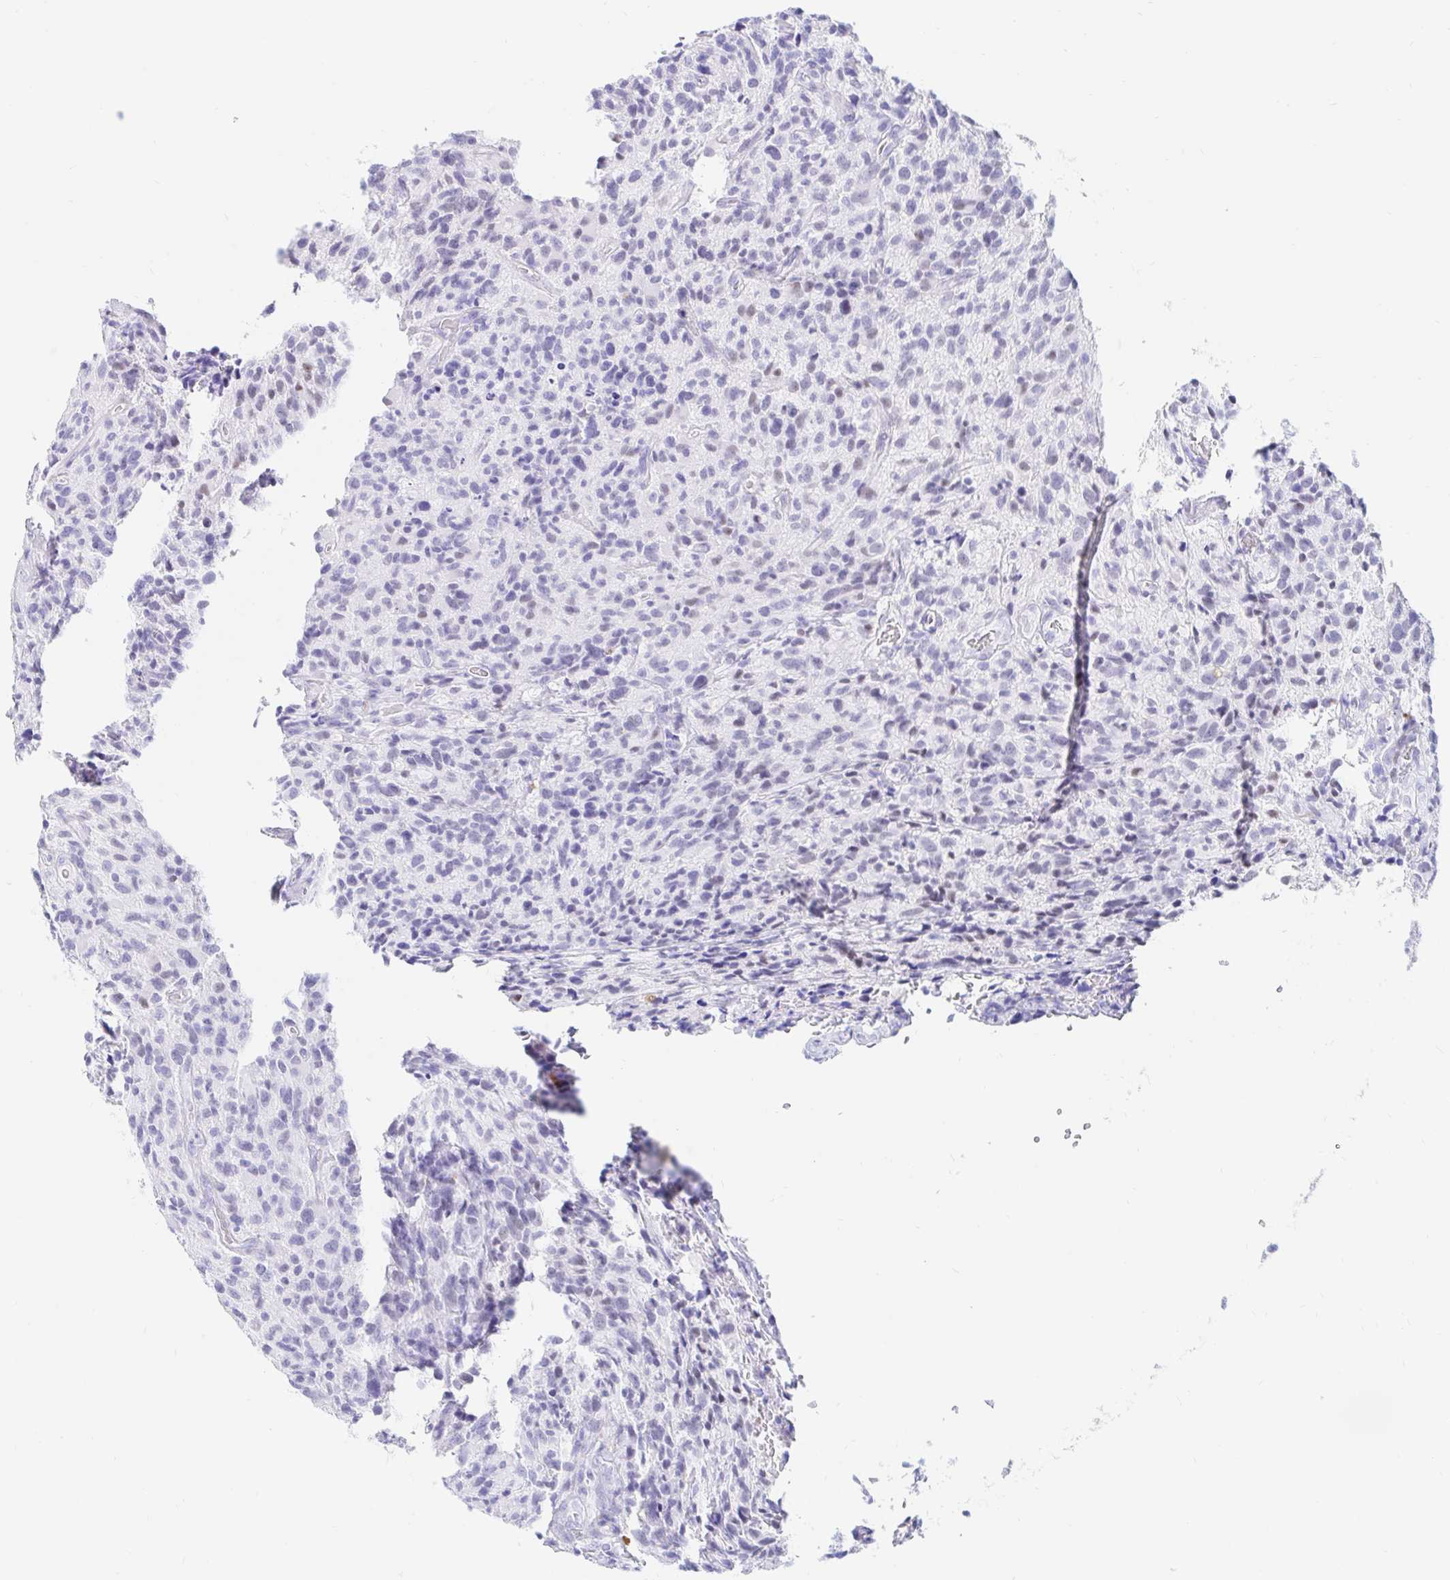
{"staining": {"intensity": "negative", "quantity": "none", "location": "none"}, "tissue": "glioma", "cell_type": "Tumor cells", "image_type": "cancer", "snomed": [{"axis": "morphology", "description": "Glioma, malignant, High grade"}, {"axis": "topography", "description": "Brain"}], "caption": "The photomicrograph demonstrates no staining of tumor cells in malignant glioma (high-grade).", "gene": "OR6T1", "patient": {"sex": "male", "age": 76}}